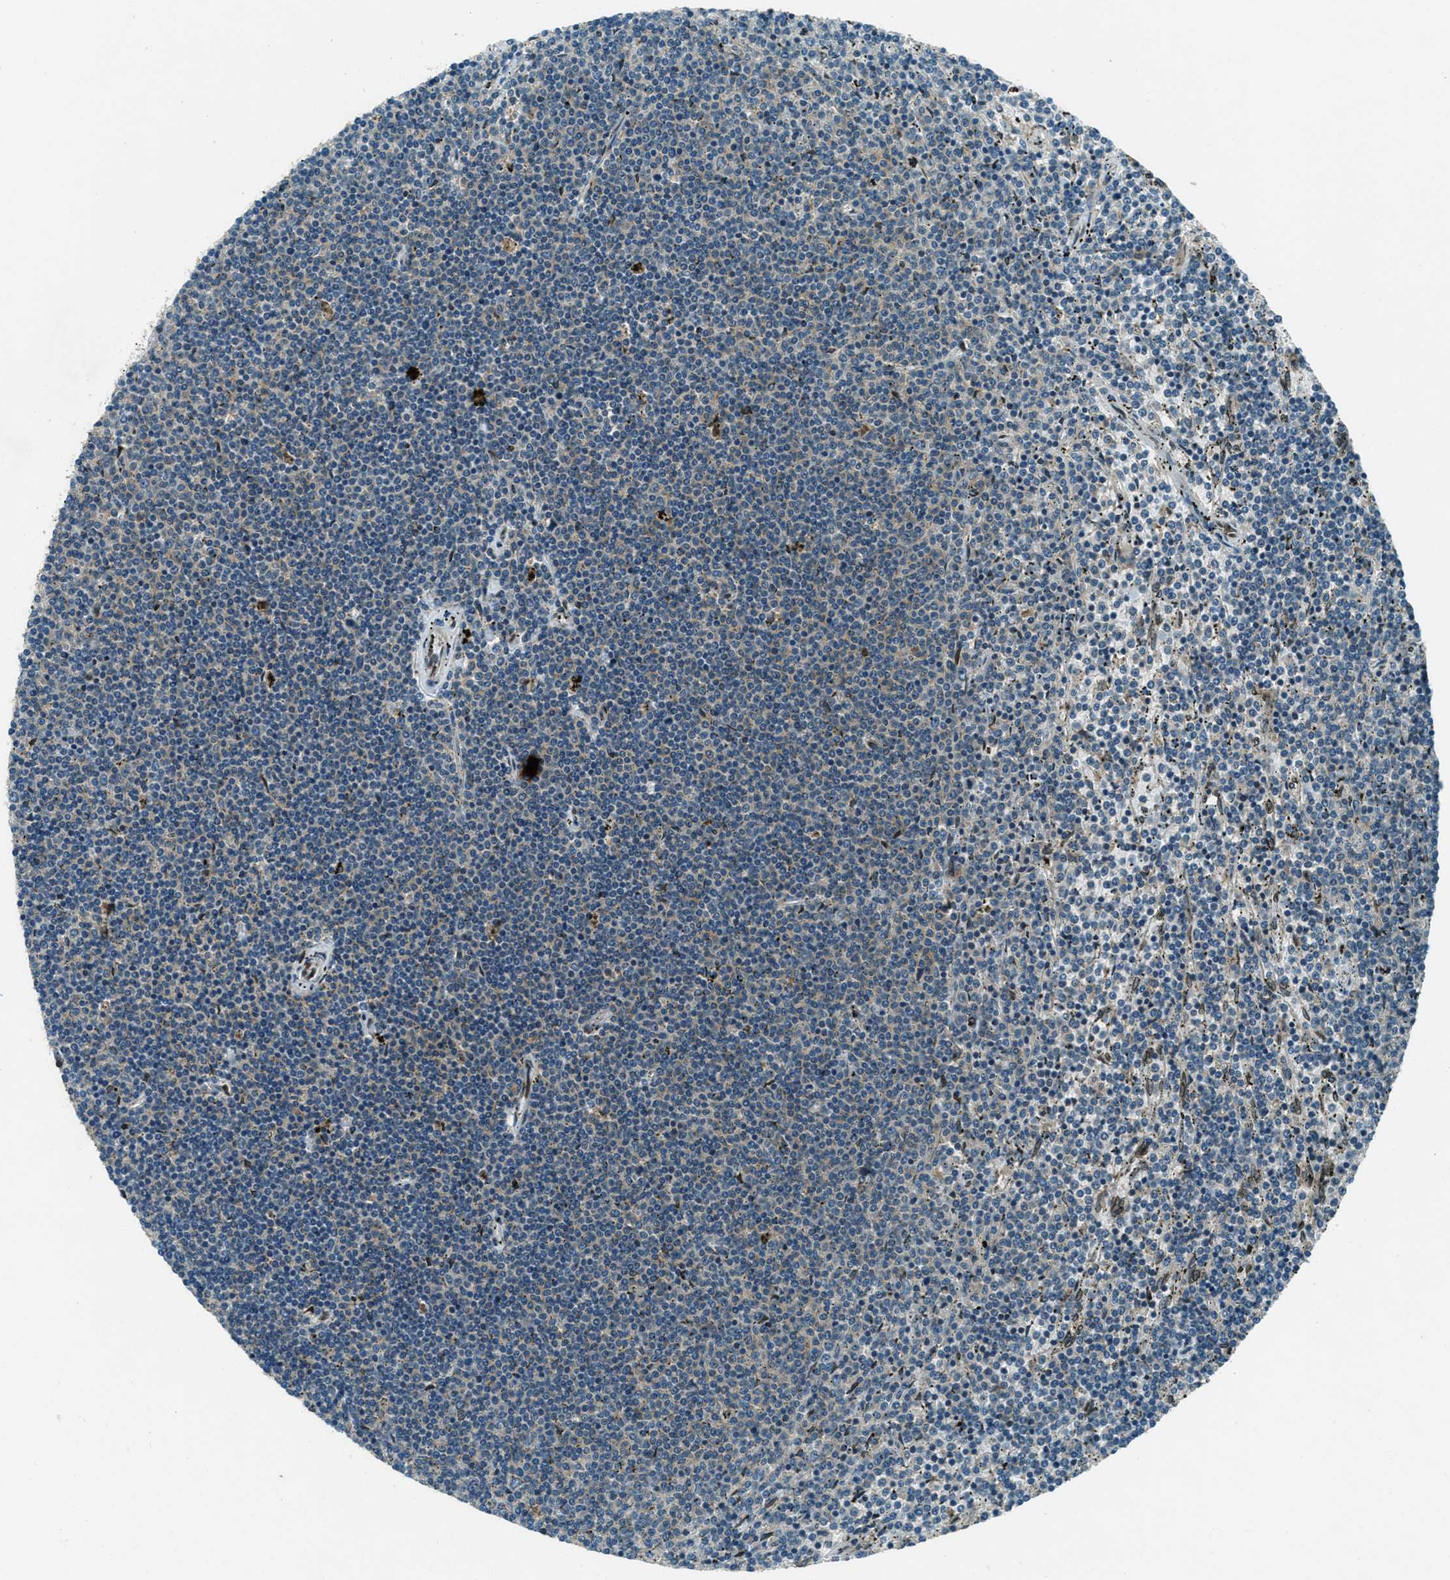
{"staining": {"intensity": "weak", "quantity": "<25%", "location": "cytoplasmic/membranous"}, "tissue": "lymphoma", "cell_type": "Tumor cells", "image_type": "cancer", "snomed": [{"axis": "morphology", "description": "Malignant lymphoma, non-Hodgkin's type, Low grade"}, {"axis": "topography", "description": "Spleen"}], "caption": "The micrograph displays no significant expression in tumor cells of malignant lymphoma, non-Hodgkin's type (low-grade).", "gene": "LEMD2", "patient": {"sex": "female", "age": 50}}